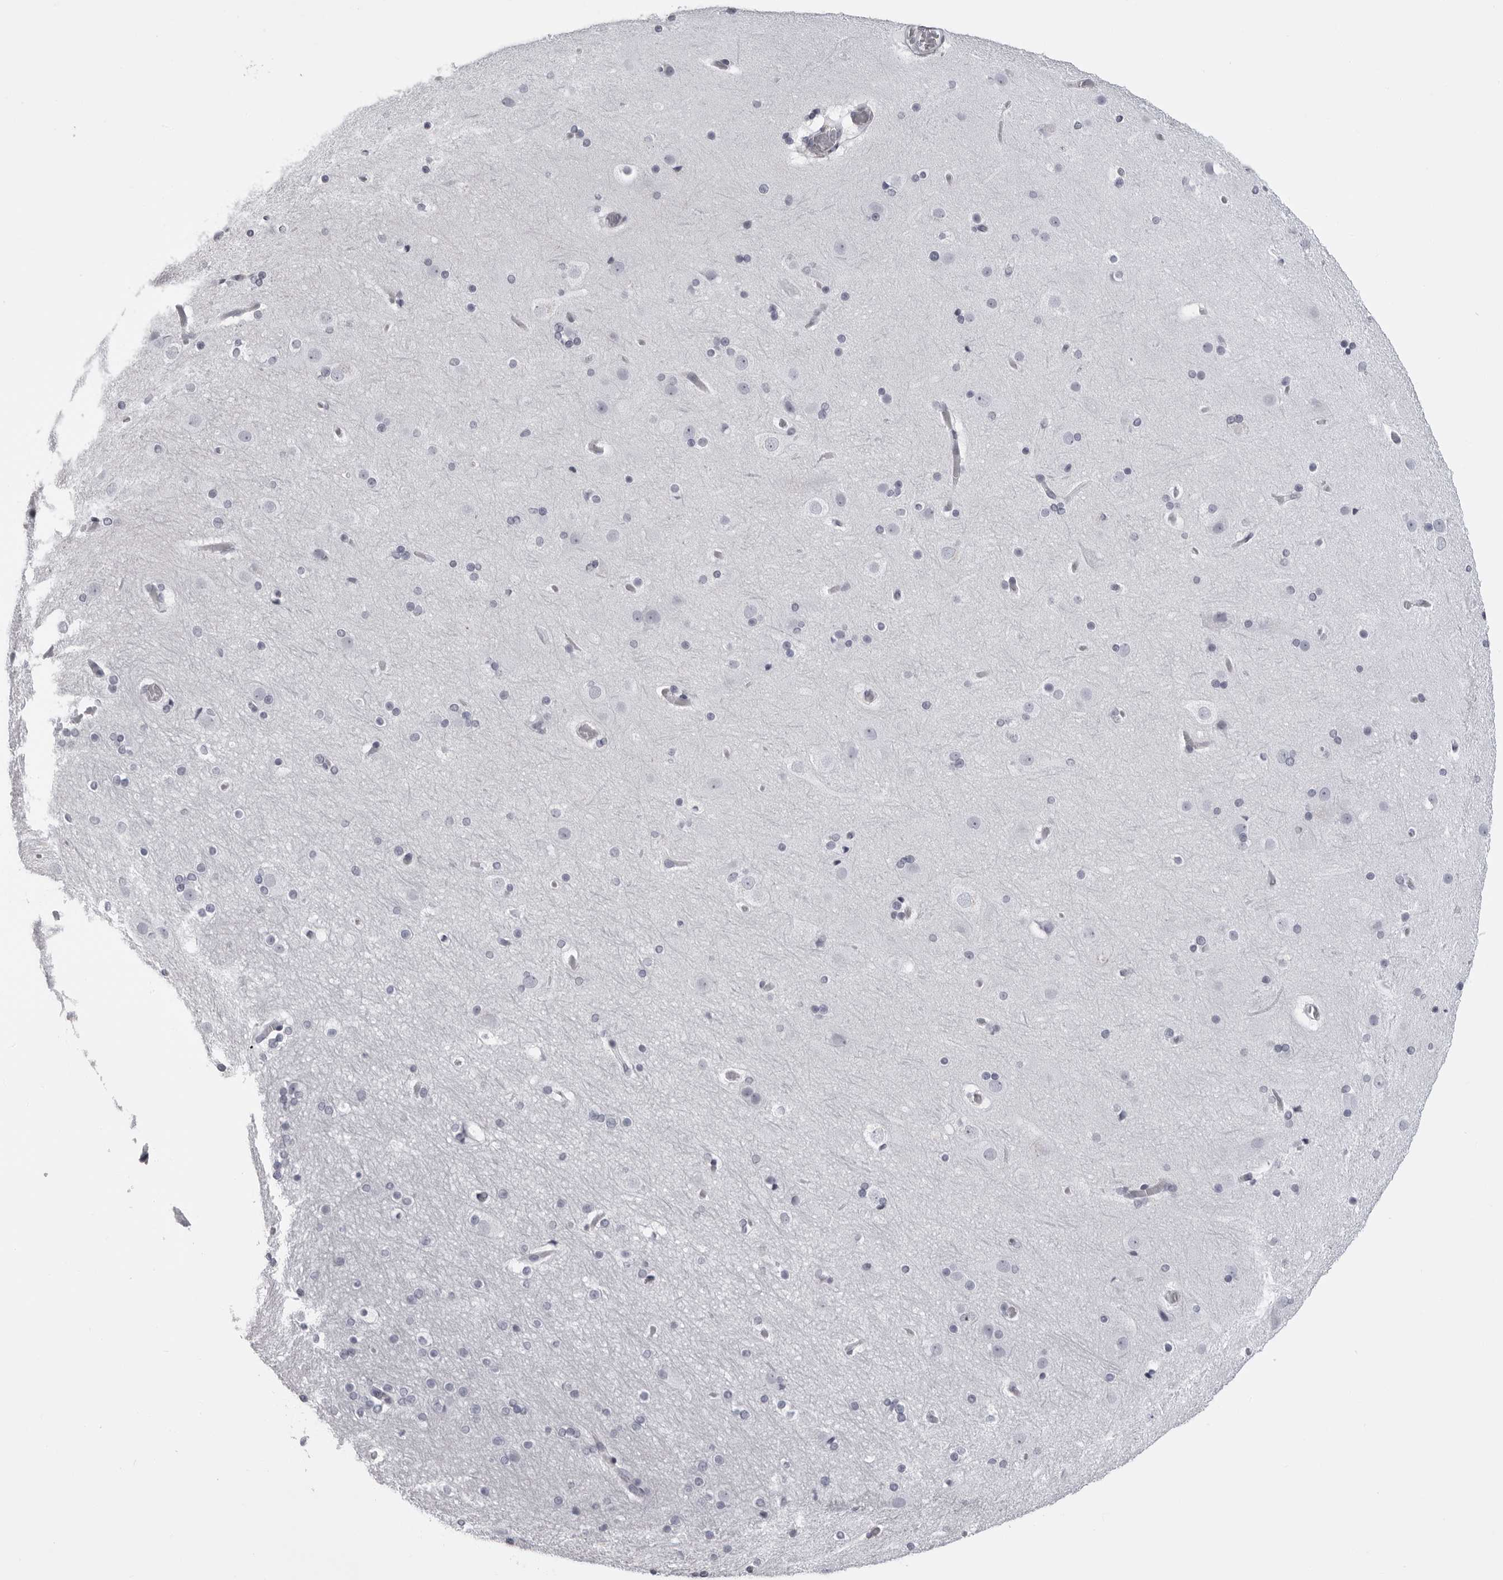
{"staining": {"intensity": "negative", "quantity": "none", "location": "none"}, "tissue": "cerebral cortex", "cell_type": "Endothelial cells", "image_type": "normal", "snomed": [{"axis": "morphology", "description": "Normal tissue, NOS"}, {"axis": "topography", "description": "Cerebral cortex"}], "caption": "This is an immunohistochemistry histopathology image of normal human cerebral cortex. There is no staining in endothelial cells.", "gene": "DNALI1", "patient": {"sex": "male", "age": 57}}